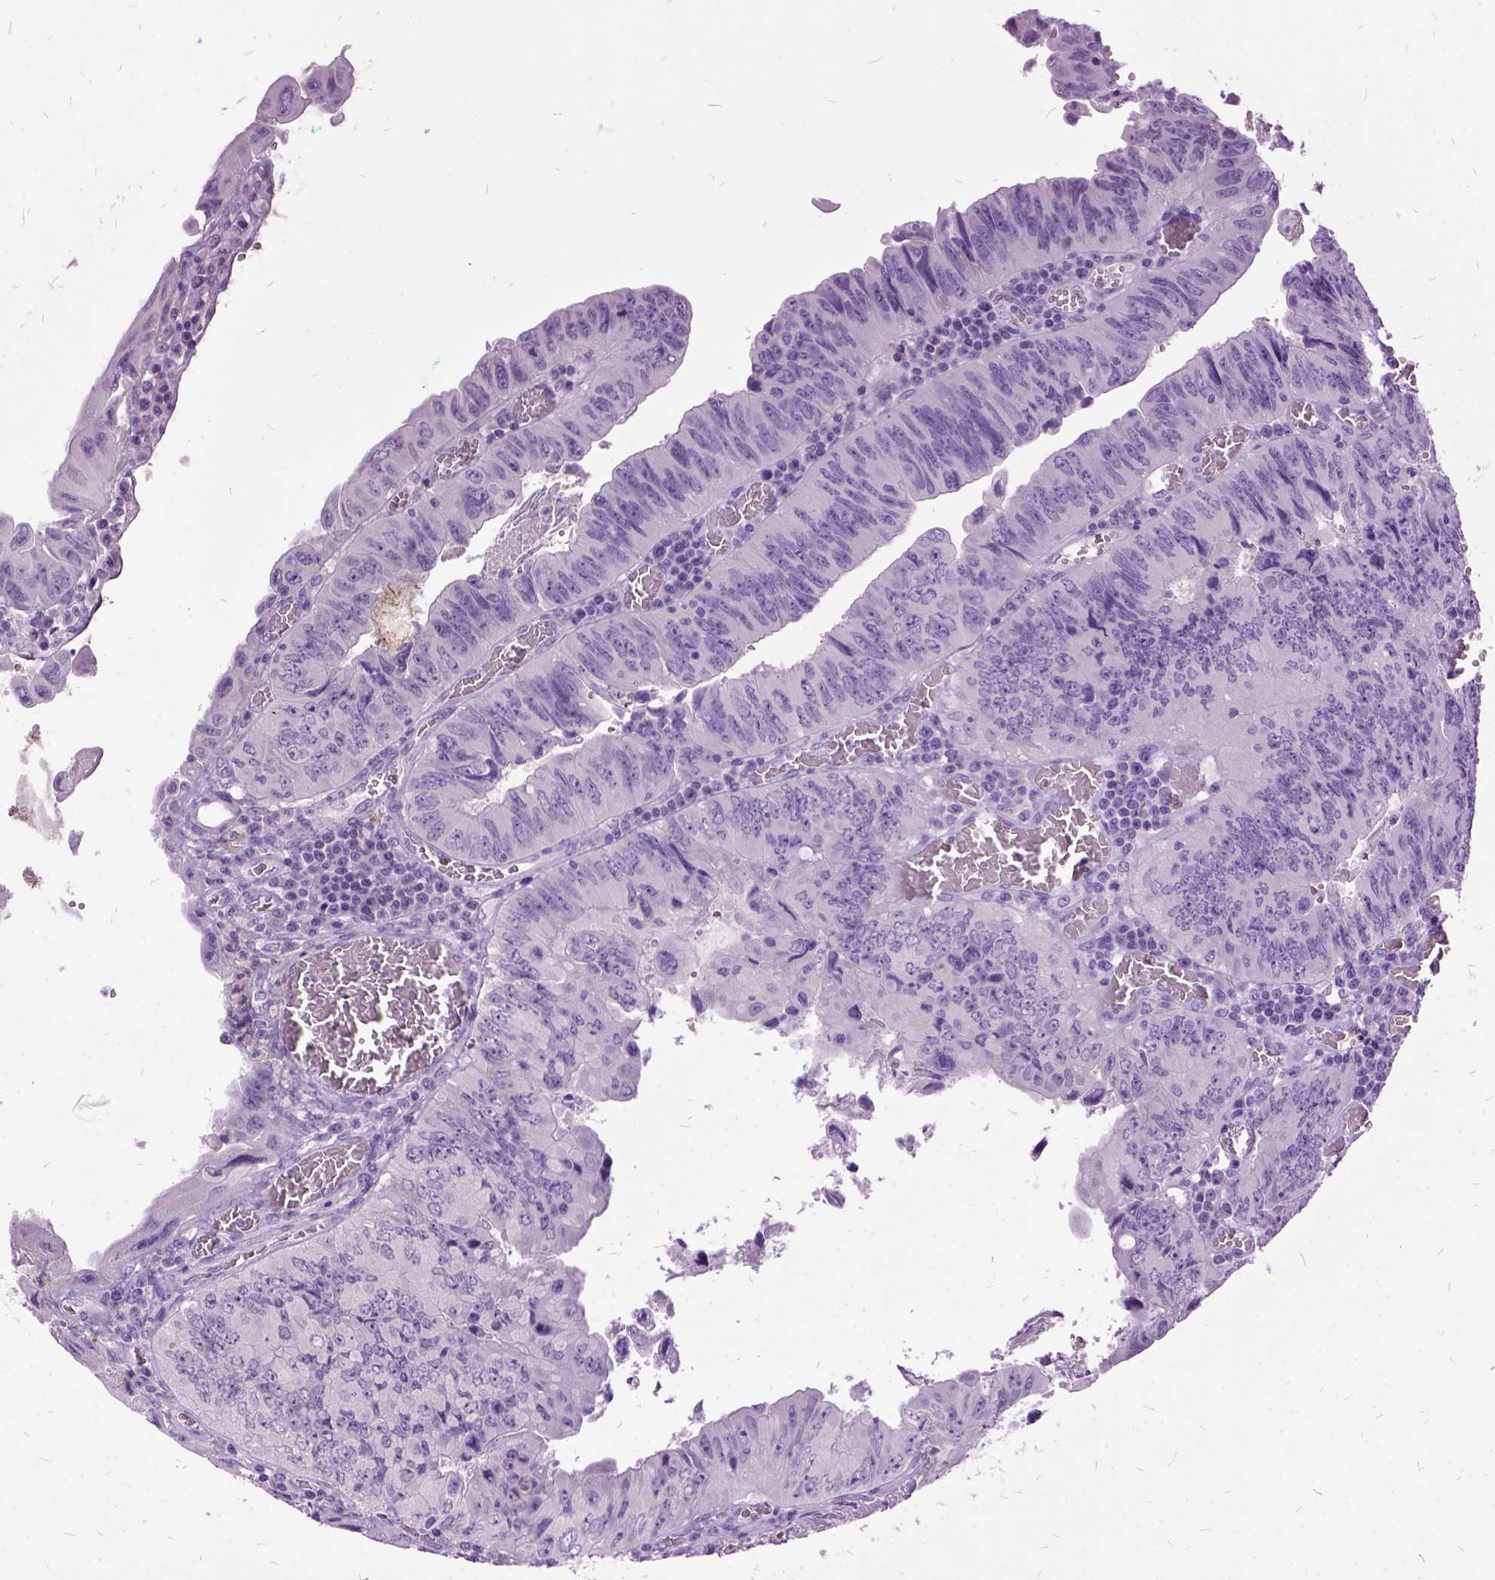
{"staining": {"intensity": "negative", "quantity": "none", "location": "none"}, "tissue": "colorectal cancer", "cell_type": "Tumor cells", "image_type": "cancer", "snomed": [{"axis": "morphology", "description": "Adenocarcinoma, NOS"}, {"axis": "topography", "description": "Colon"}], "caption": "Micrograph shows no protein expression in tumor cells of colorectal cancer tissue.", "gene": "MME", "patient": {"sex": "female", "age": 84}}